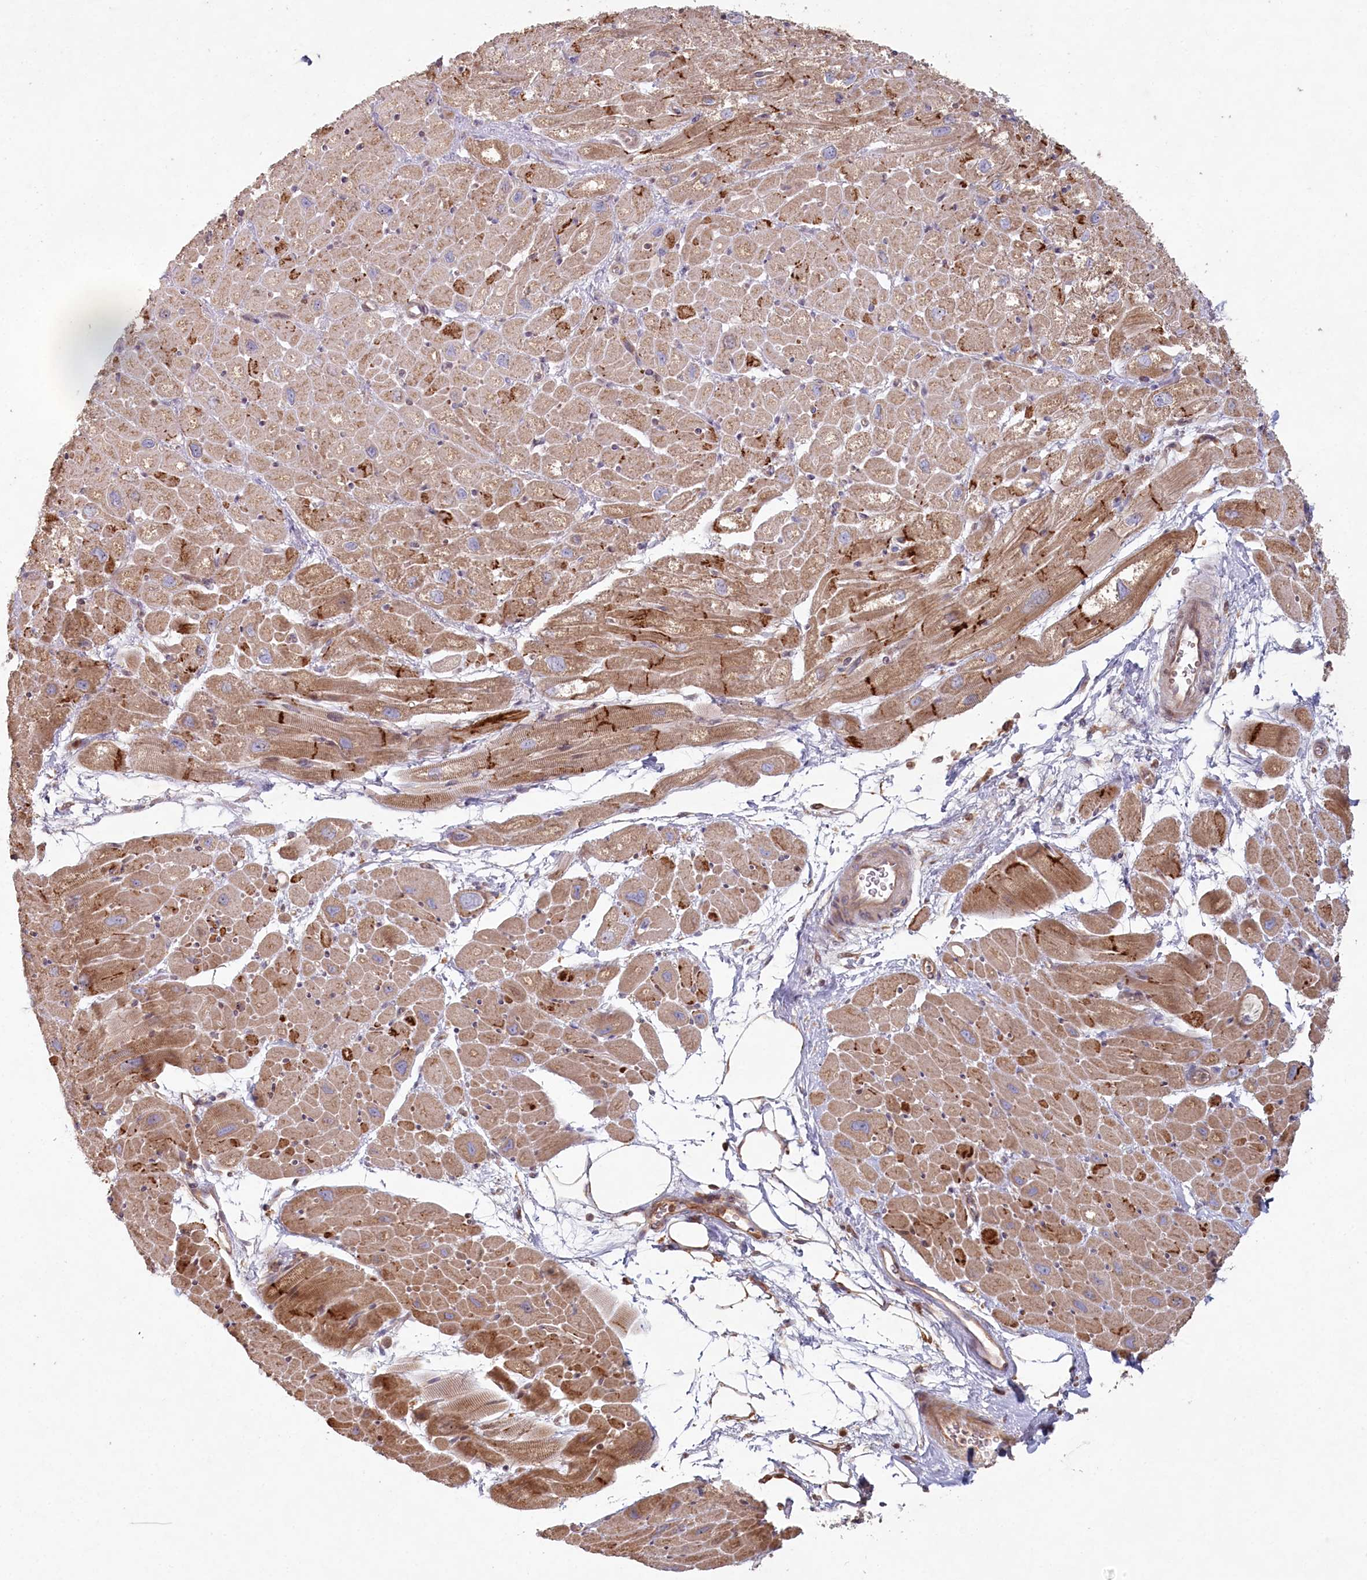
{"staining": {"intensity": "moderate", "quantity": ">75%", "location": "cytoplasmic/membranous"}, "tissue": "heart muscle", "cell_type": "Cardiomyocytes", "image_type": "normal", "snomed": [{"axis": "morphology", "description": "Normal tissue, NOS"}, {"axis": "topography", "description": "Heart"}], "caption": "The photomicrograph exhibits staining of benign heart muscle, revealing moderate cytoplasmic/membranous protein expression (brown color) within cardiomyocytes. (DAB IHC with brightfield microscopy, high magnification).", "gene": "HAL", "patient": {"sex": "male", "age": 50}}